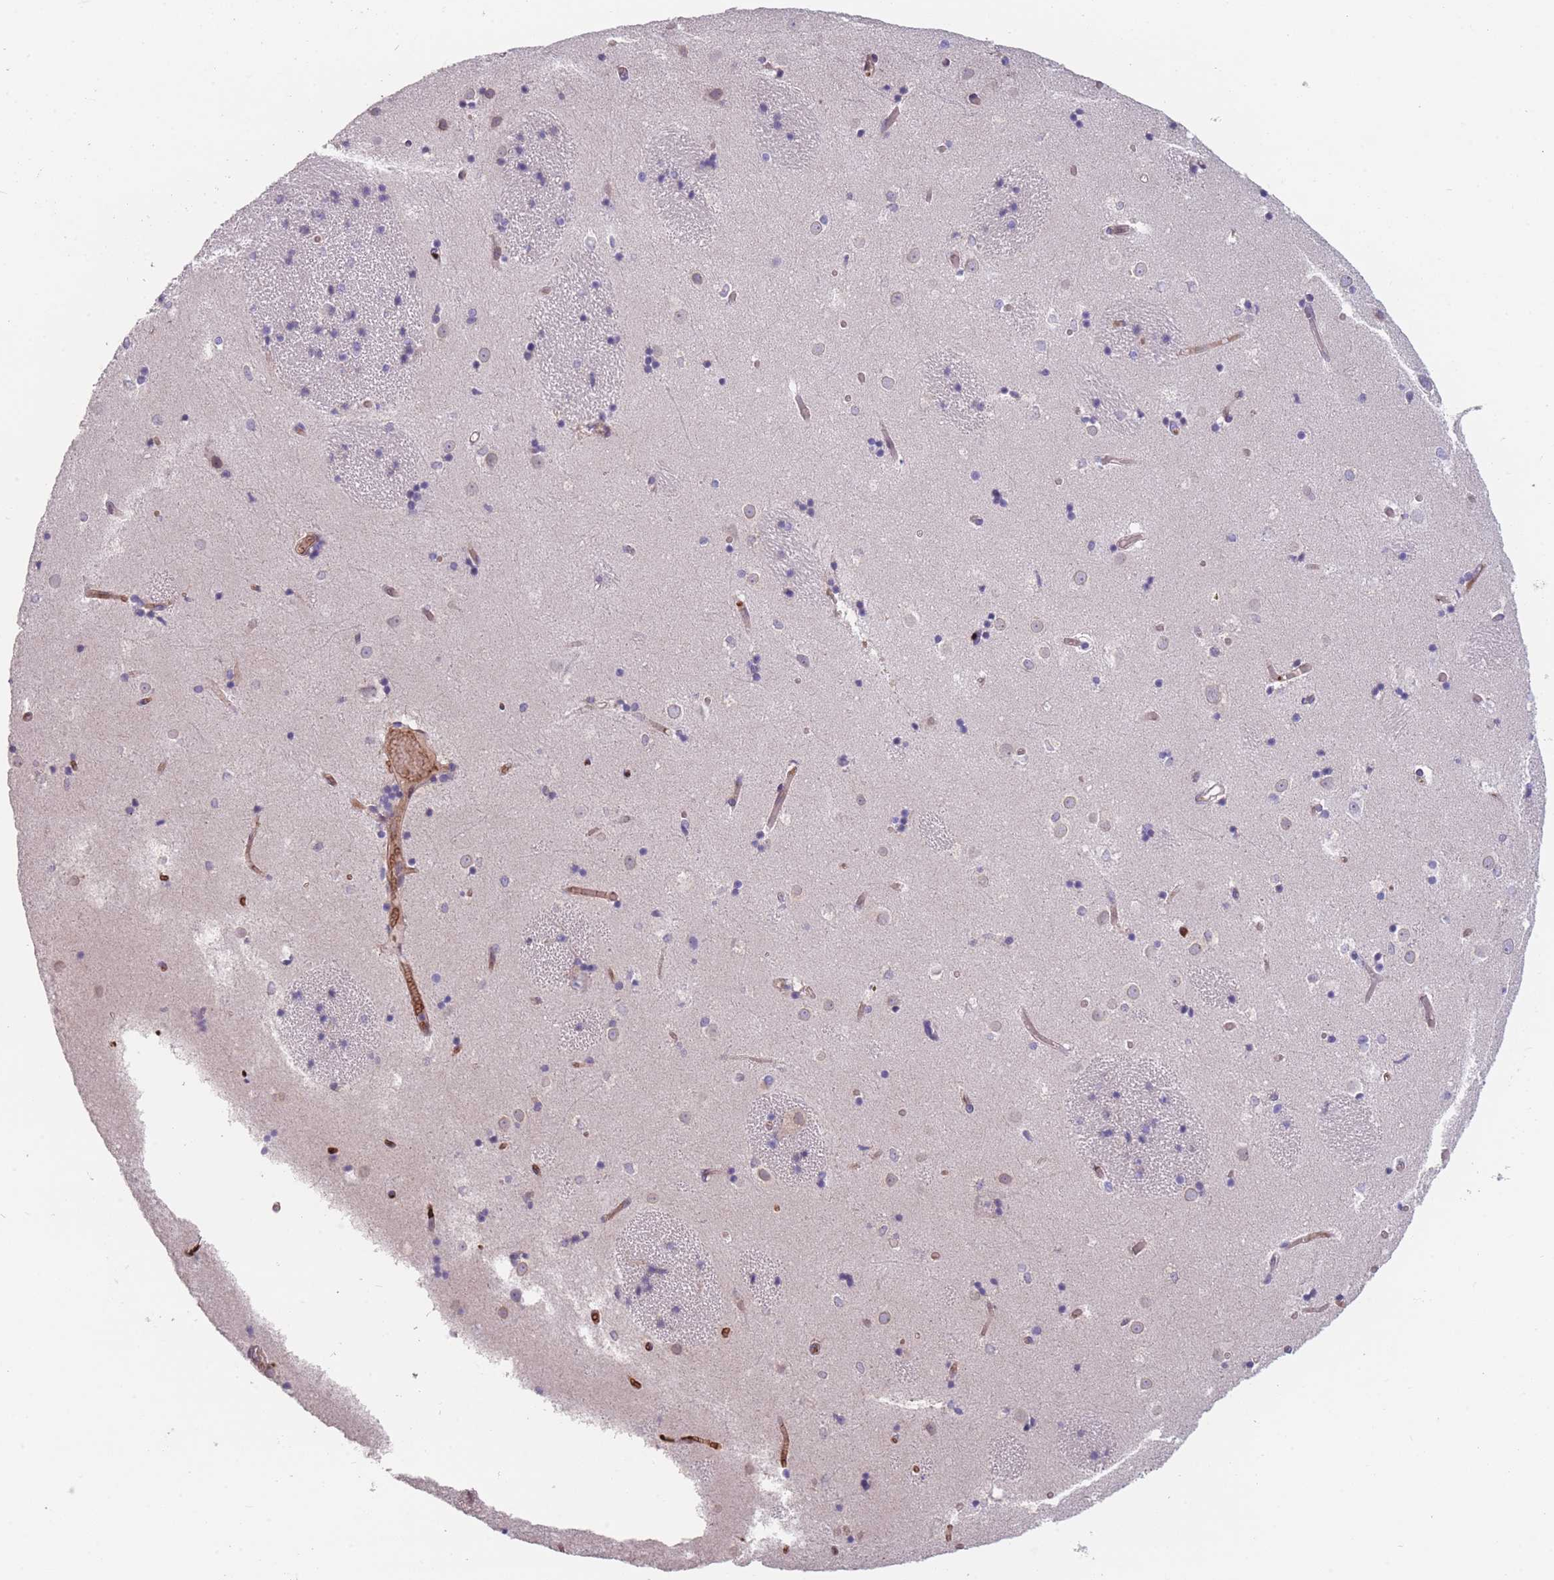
{"staining": {"intensity": "negative", "quantity": "none", "location": "none"}, "tissue": "caudate", "cell_type": "Glial cells", "image_type": "normal", "snomed": [{"axis": "morphology", "description": "Normal tissue, NOS"}, {"axis": "topography", "description": "Lateral ventricle wall"}], "caption": "An immunohistochemistry photomicrograph of benign caudate is shown. There is no staining in glial cells of caudate.", "gene": "SMPD4", "patient": {"sex": "female", "age": 52}}